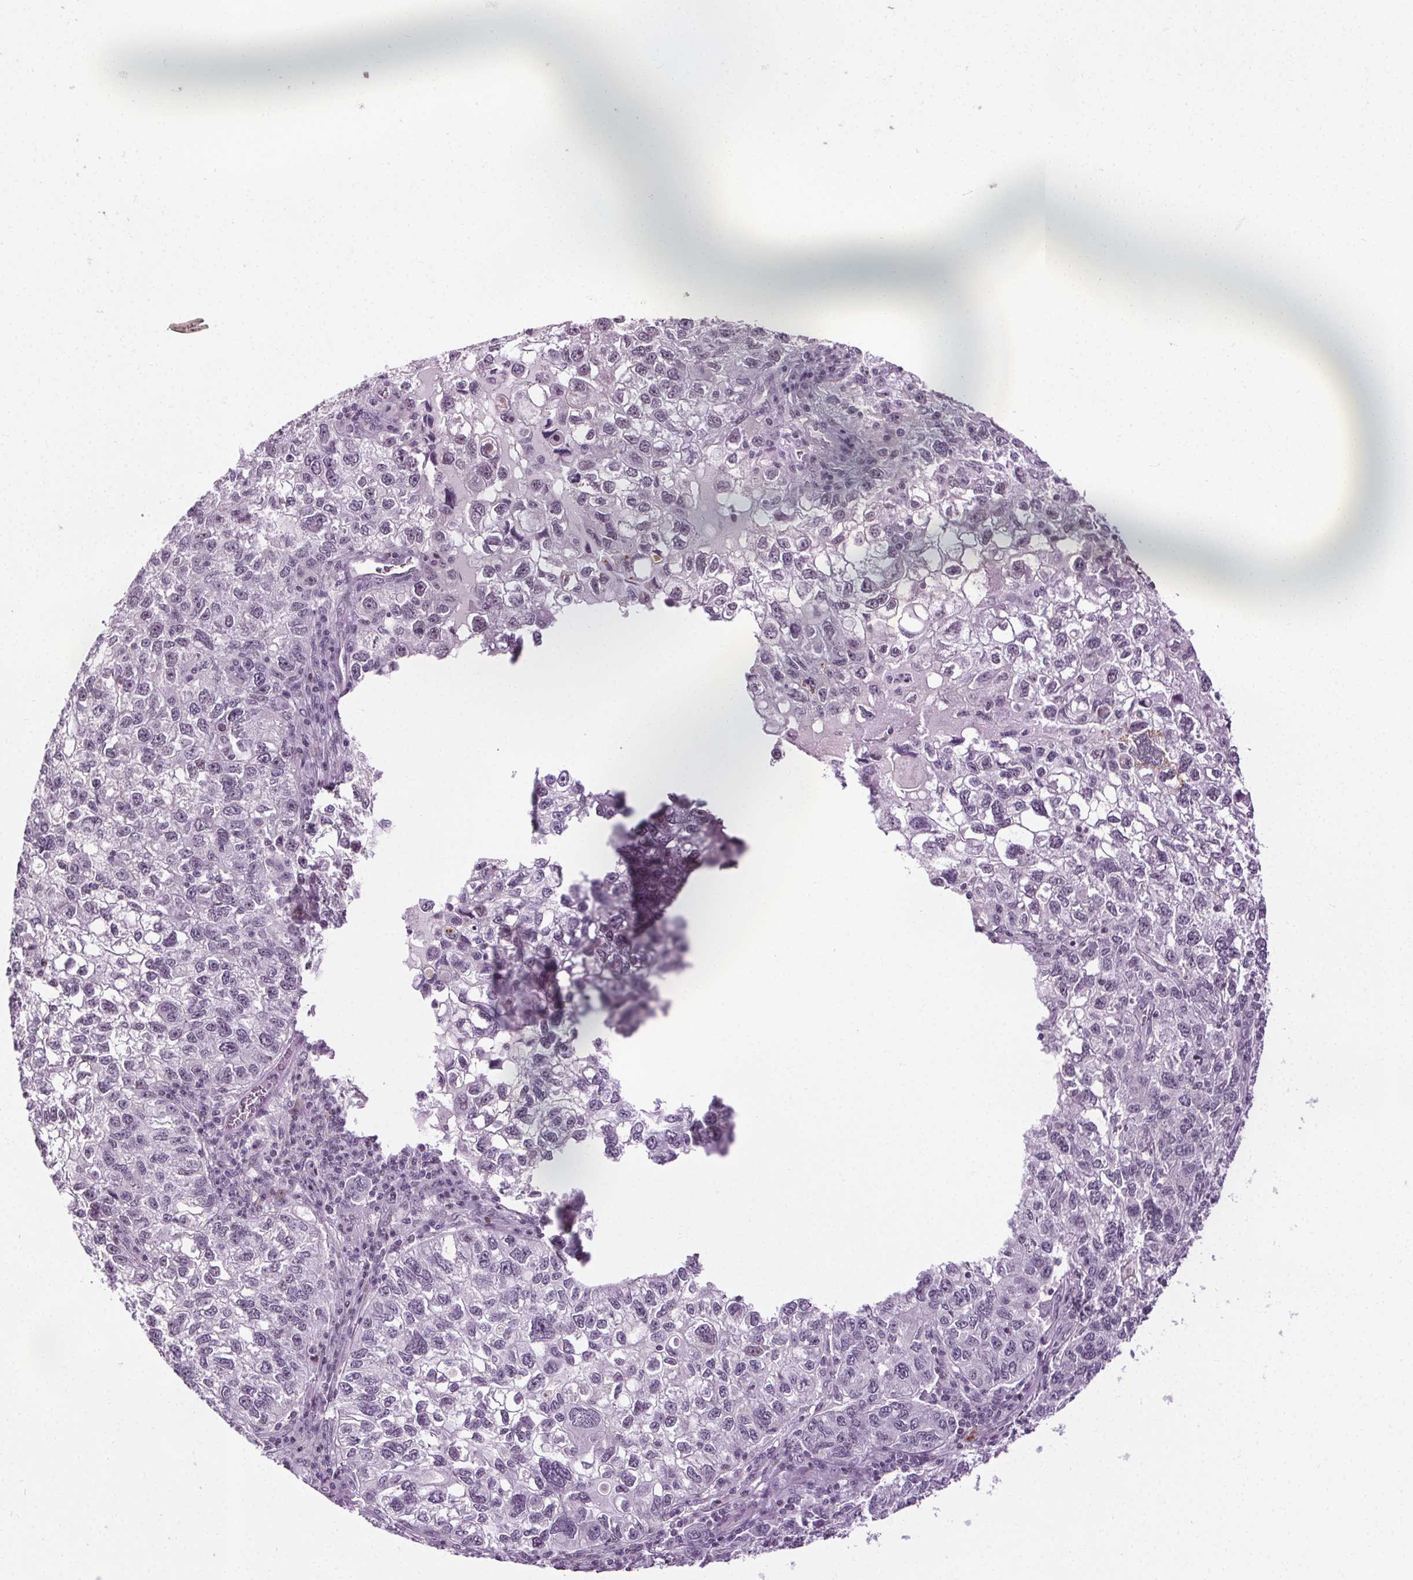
{"staining": {"intensity": "negative", "quantity": "none", "location": "none"}, "tissue": "cervical cancer", "cell_type": "Tumor cells", "image_type": "cancer", "snomed": [{"axis": "morphology", "description": "Squamous cell carcinoma, NOS"}, {"axis": "topography", "description": "Cervix"}], "caption": "Protein analysis of squamous cell carcinoma (cervical) exhibits no significant staining in tumor cells.", "gene": "CEBPA", "patient": {"sex": "female", "age": 55}}